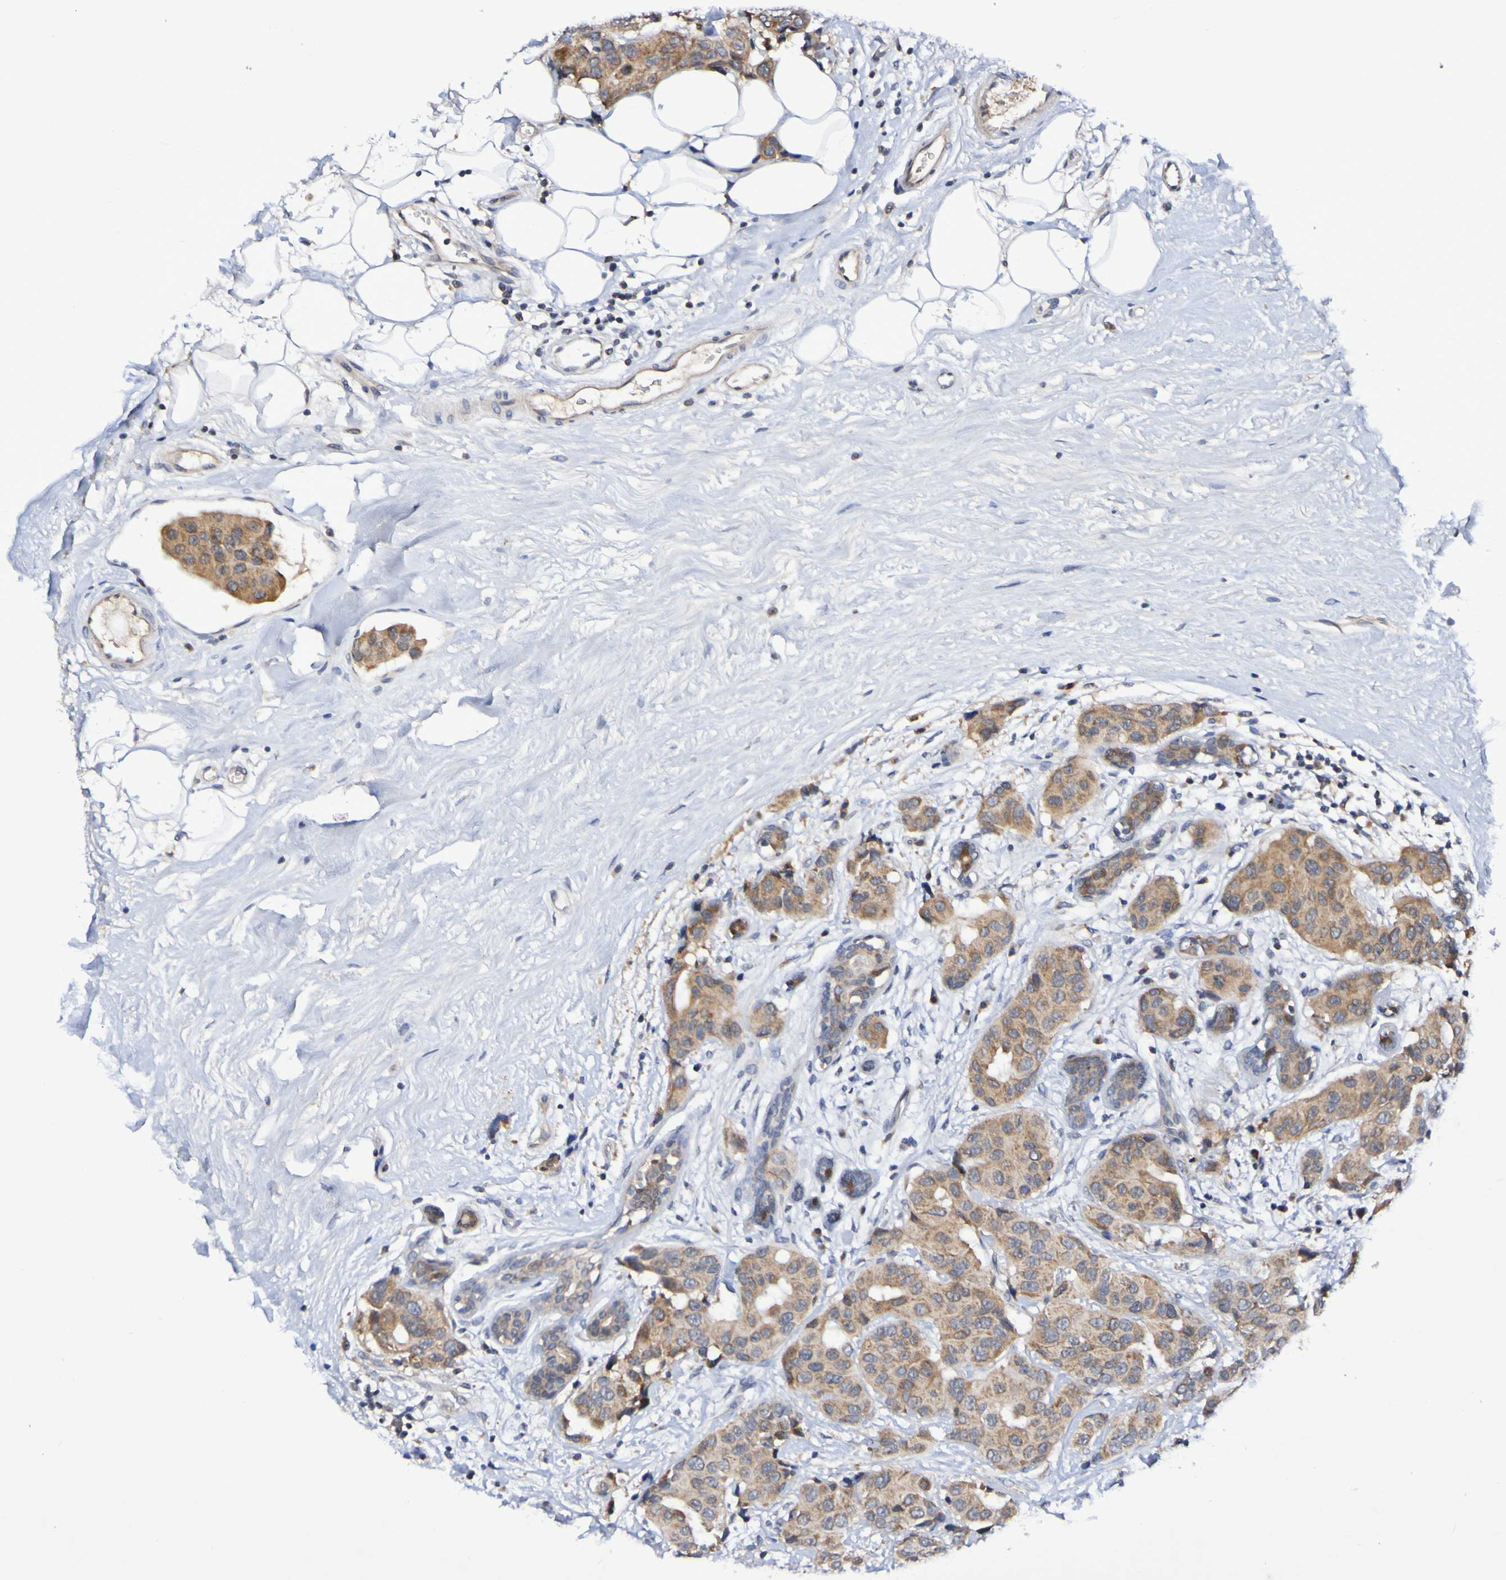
{"staining": {"intensity": "moderate", "quantity": ">75%", "location": "cytoplasmic/membranous"}, "tissue": "breast cancer", "cell_type": "Tumor cells", "image_type": "cancer", "snomed": [{"axis": "morphology", "description": "Normal tissue, NOS"}, {"axis": "morphology", "description": "Duct carcinoma"}, {"axis": "topography", "description": "Breast"}], "caption": "A high-resolution histopathology image shows immunohistochemistry staining of breast cancer (infiltrating ductal carcinoma), which shows moderate cytoplasmic/membranous staining in approximately >75% of tumor cells.", "gene": "PTP4A2", "patient": {"sex": "female", "age": 39}}